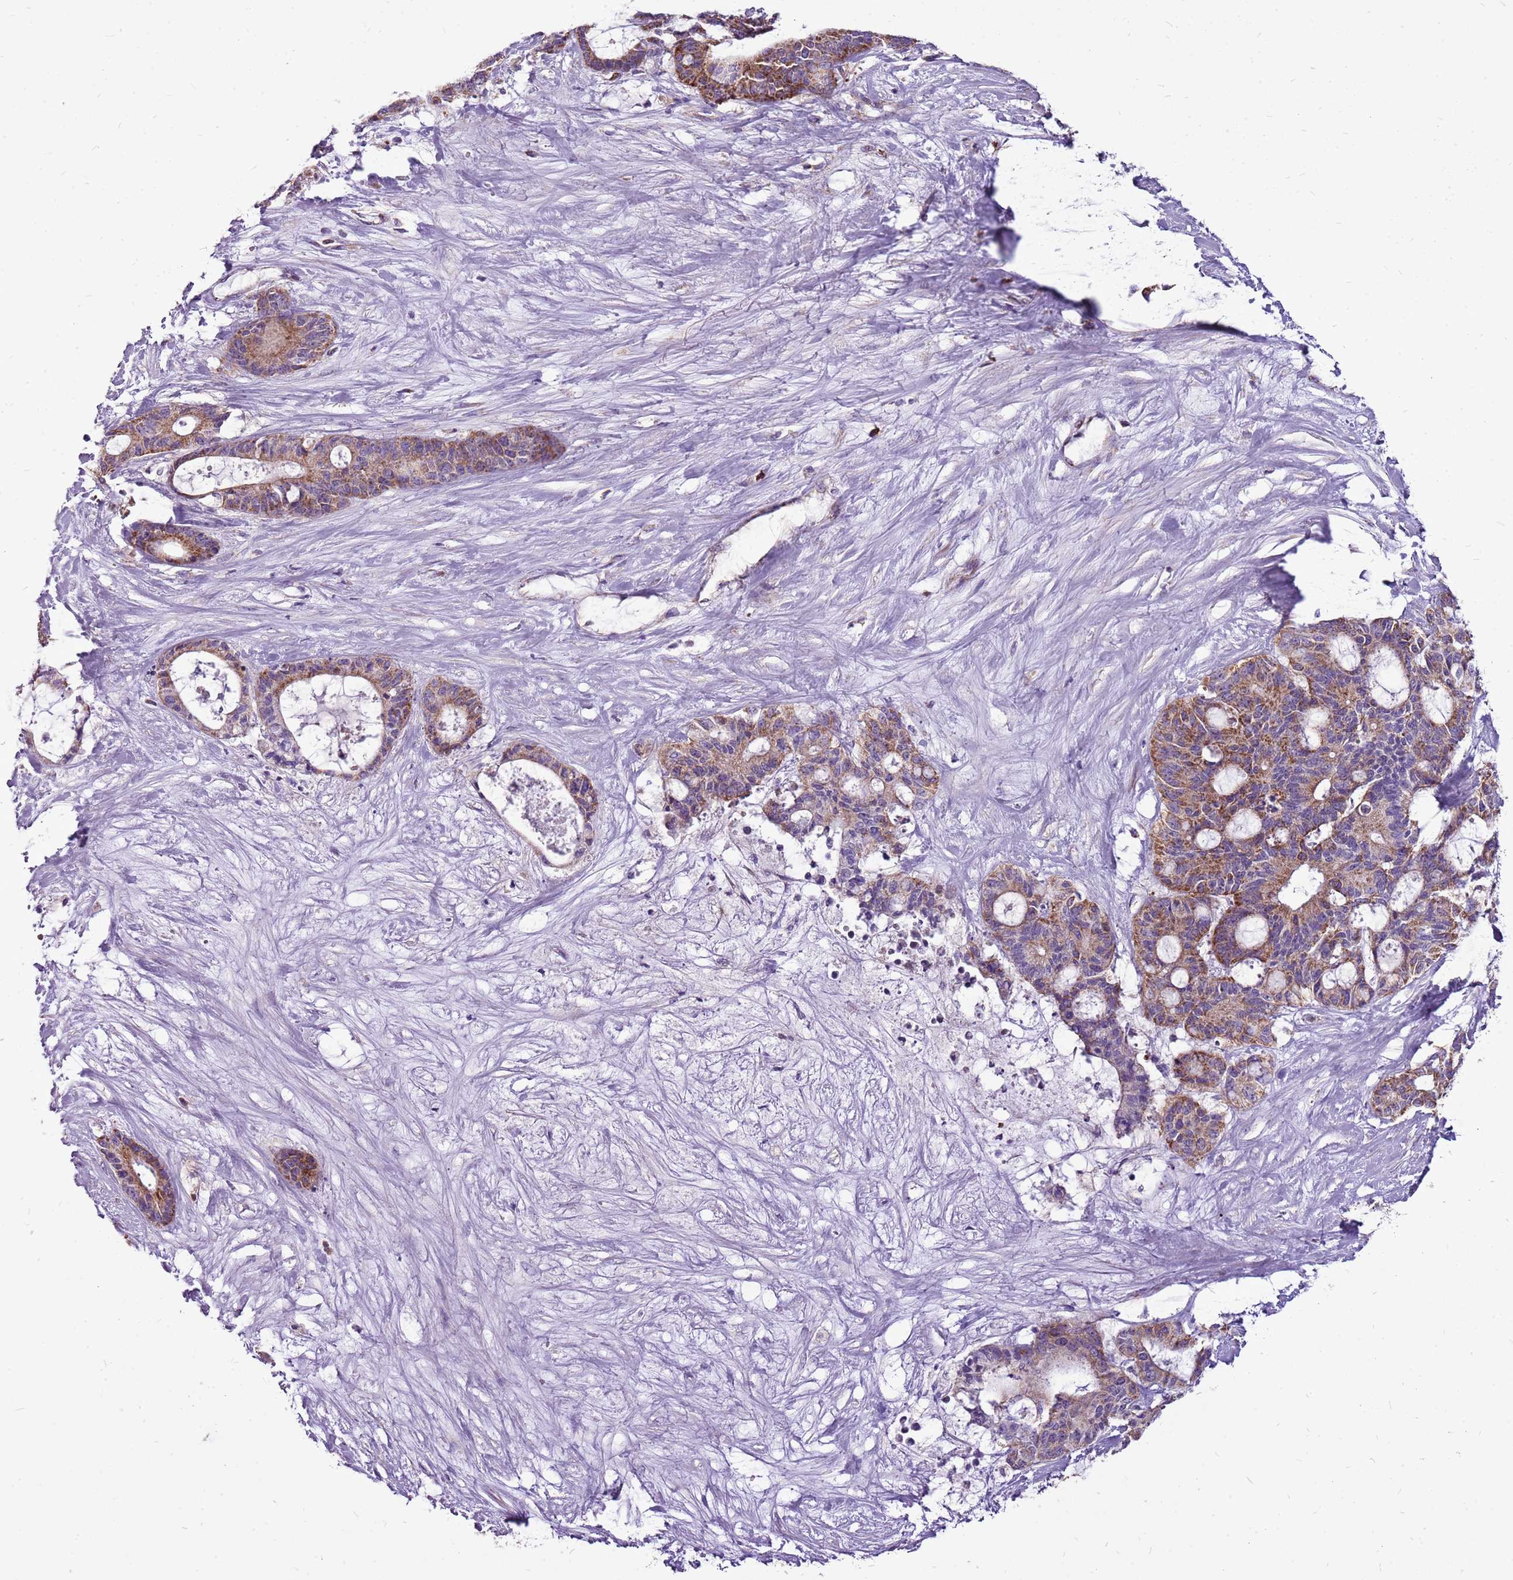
{"staining": {"intensity": "moderate", "quantity": ">75%", "location": "cytoplasmic/membranous"}, "tissue": "liver cancer", "cell_type": "Tumor cells", "image_type": "cancer", "snomed": [{"axis": "morphology", "description": "Normal tissue, NOS"}, {"axis": "morphology", "description": "Cholangiocarcinoma"}, {"axis": "topography", "description": "Liver"}, {"axis": "topography", "description": "Peripheral nerve tissue"}], "caption": "Brown immunohistochemical staining in human liver cholangiocarcinoma shows moderate cytoplasmic/membranous staining in about >75% of tumor cells.", "gene": "GCDH", "patient": {"sex": "female", "age": 73}}